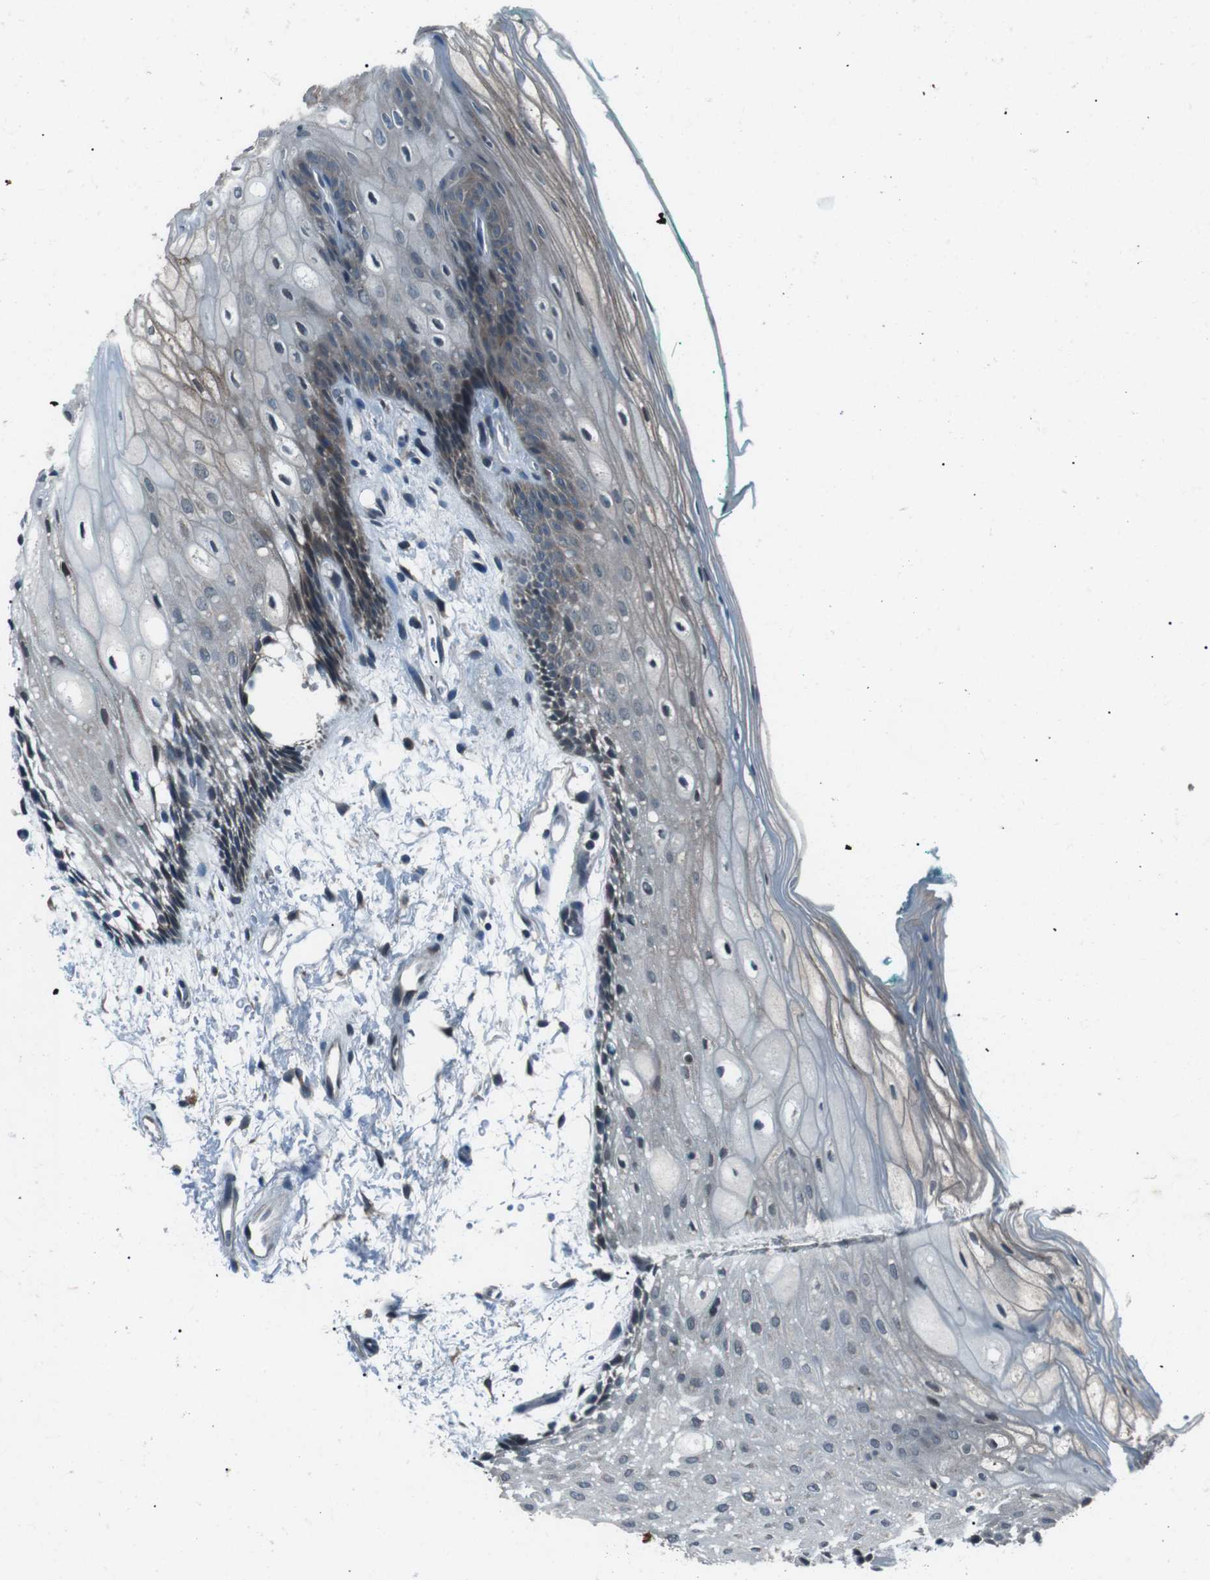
{"staining": {"intensity": "moderate", "quantity": "25%-75%", "location": "cytoplasmic/membranous,nuclear"}, "tissue": "oral mucosa", "cell_type": "Squamous epithelial cells", "image_type": "normal", "snomed": [{"axis": "morphology", "description": "Normal tissue, NOS"}, {"axis": "topography", "description": "Skeletal muscle"}, {"axis": "topography", "description": "Oral tissue"}, {"axis": "topography", "description": "Peripheral nerve tissue"}], "caption": "IHC histopathology image of unremarkable oral mucosa: human oral mucosa stained using immunohistochemistry reveals medium levels of moderate protein expression localized specifically in the cytoplasmic/membranous,nuclear of squamous epithelial cells, appearing as a cytoplasmic/membranous,nuclear brown color.", "gene": "LRIG2", "patient": {"sex": "female", "age": 84}}